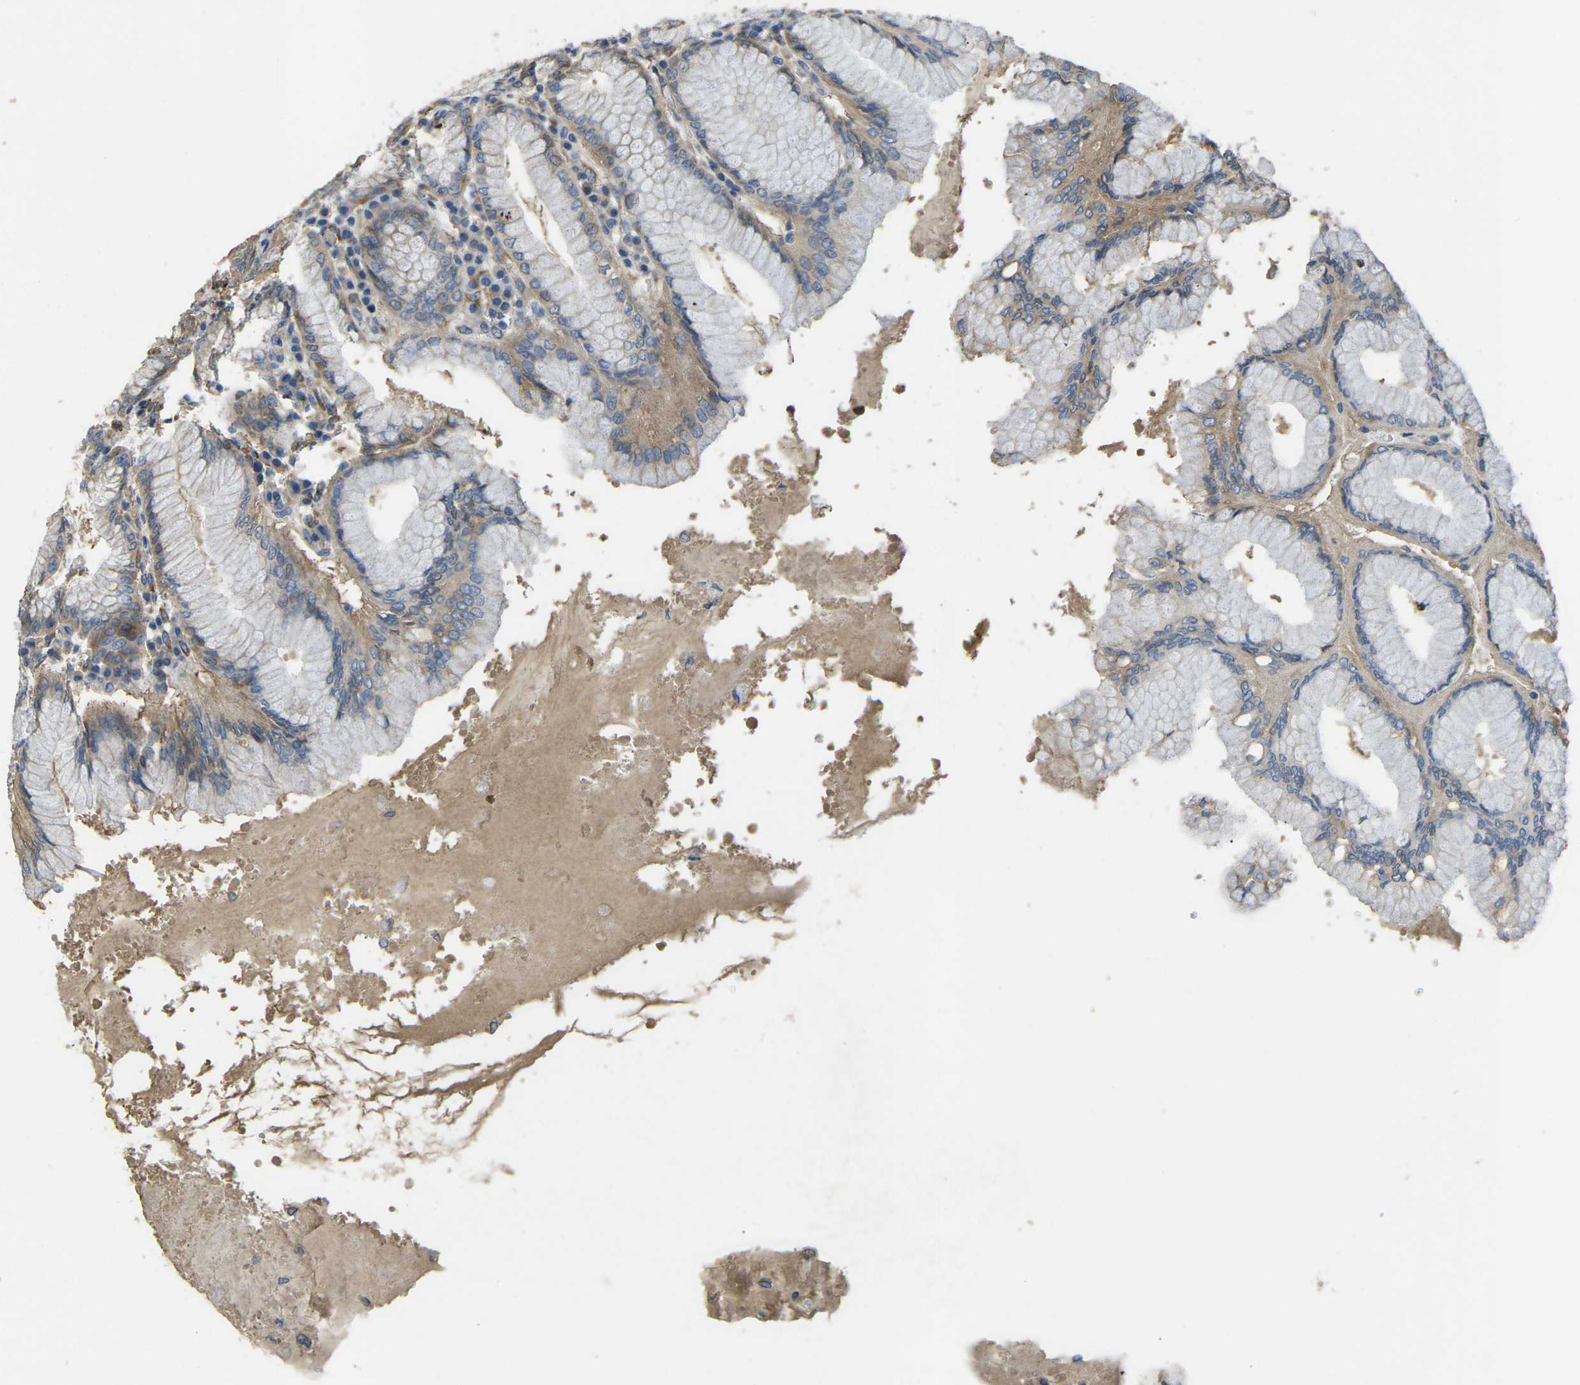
{"staining": {"intensity": "strong", "quantity": "25%-75%", "location": "cytoplasmic/membranous"}, "tissue": "stomach", "cell_type": "Glandular cells", "image_type": "normal", "snomed": [{"axis": "morphology", "description": "Normal tissue, NOS"}, {"axis": "topography", "description": "Stomach"}, {"axis": "topography", "description": "Stomach, lower"}], "caption": "Human stomach stained with a brown dye exhibits strong cytoplasmic/membranous positive expression in approximately 25%-75% of glandular cells.", "gene": "PDZD8", "patient": {"sex": "female", "age": 56}}